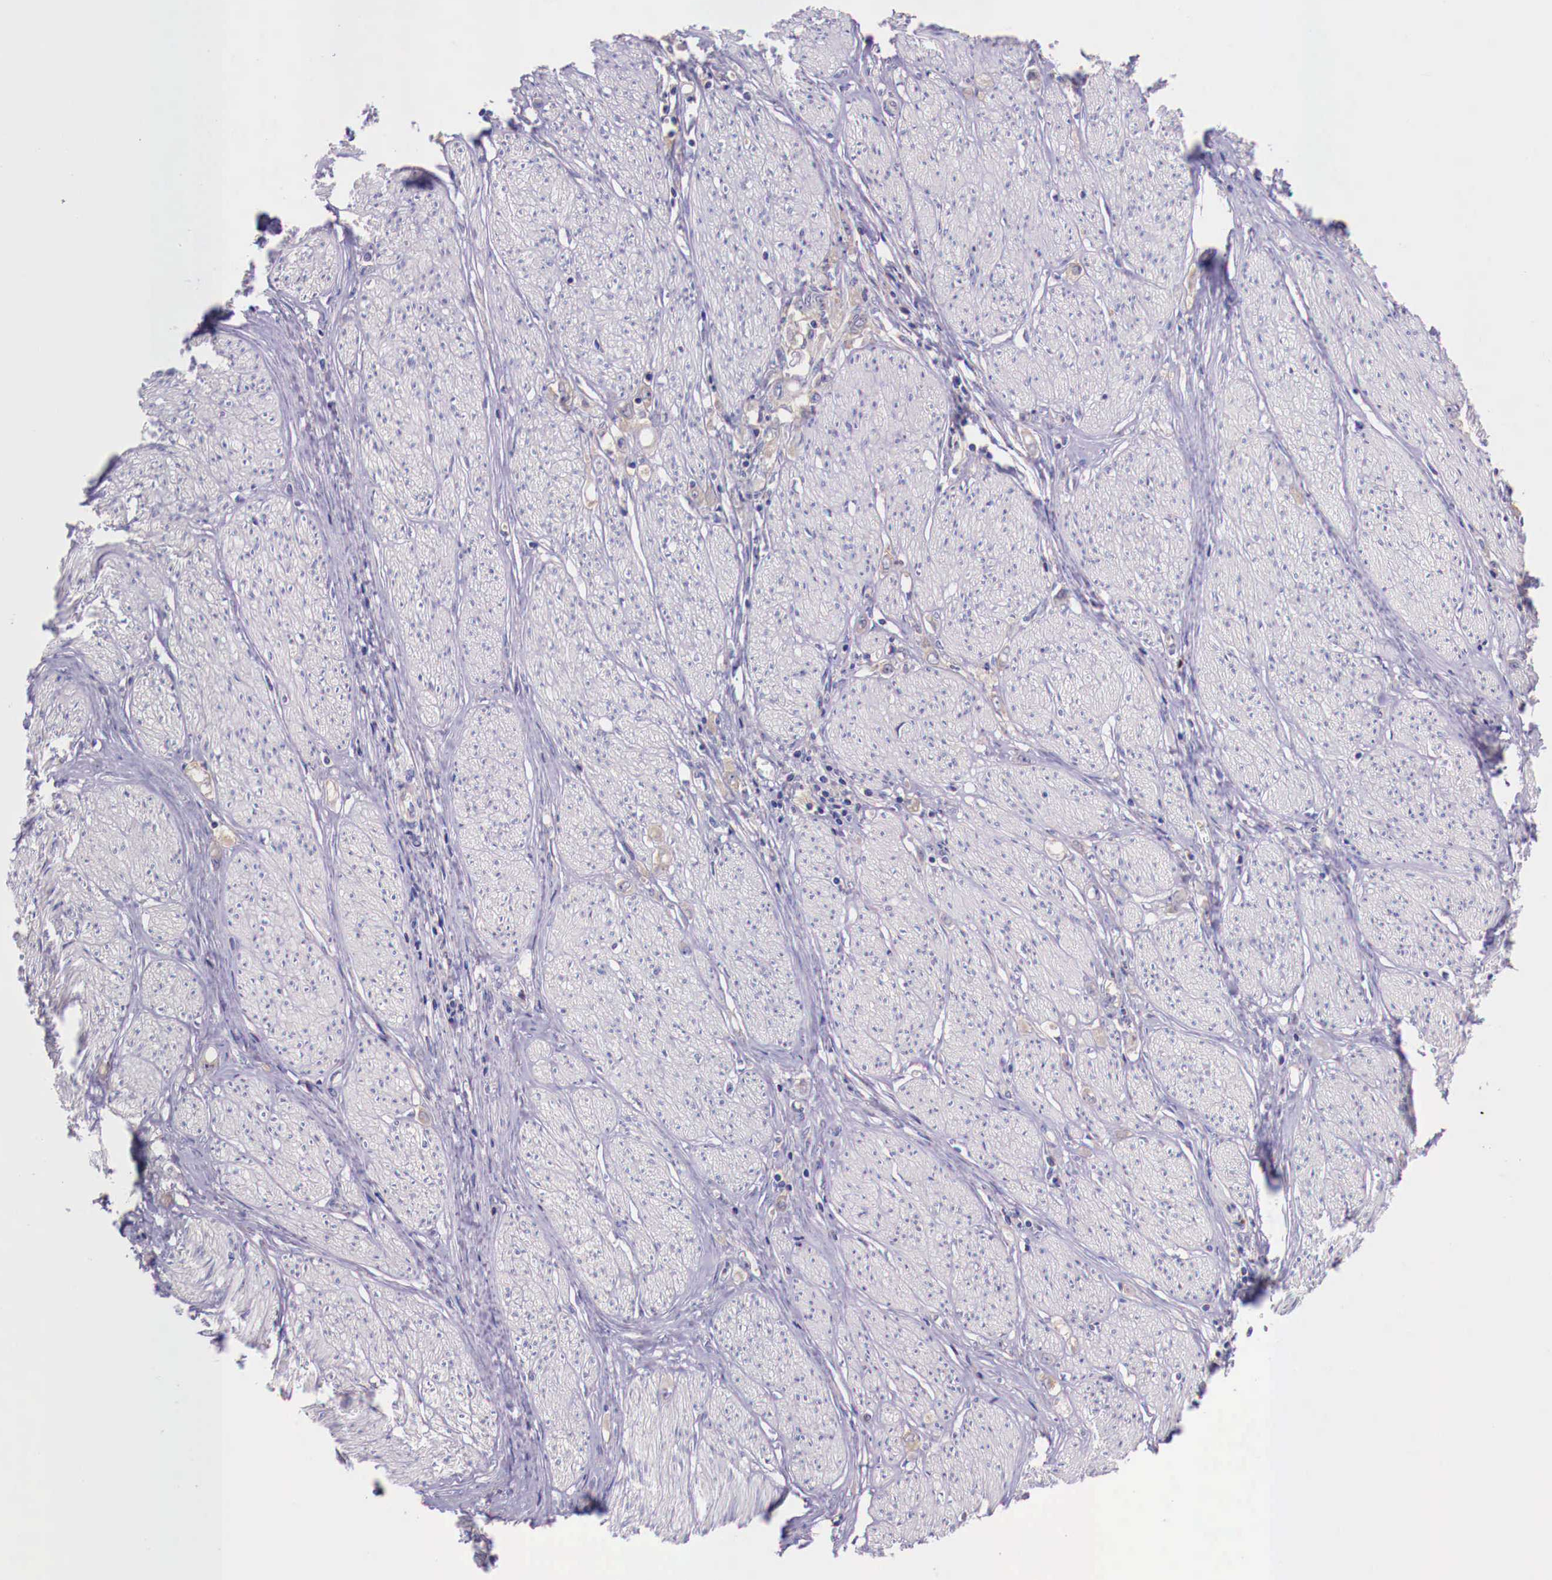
{"staining": {"intensity": "negative", "quantity": "none", "location": "none"}, "tissue": "stomach cancer", "cell_type": "Tumor cells", "image_type": "cancer", "snomed": [{"axis": "morphology", "description": "Adenocarcinoma, NOS"}, {"axis": "topography", "description": "Stomach"}], "caption": "This is a micrograph of IHC staining of stomach adenocarcinoma, which shows no expression in tumor cells.", "gene": "GRIPAP1", "patient": {"sex": "male", "age": 72}}